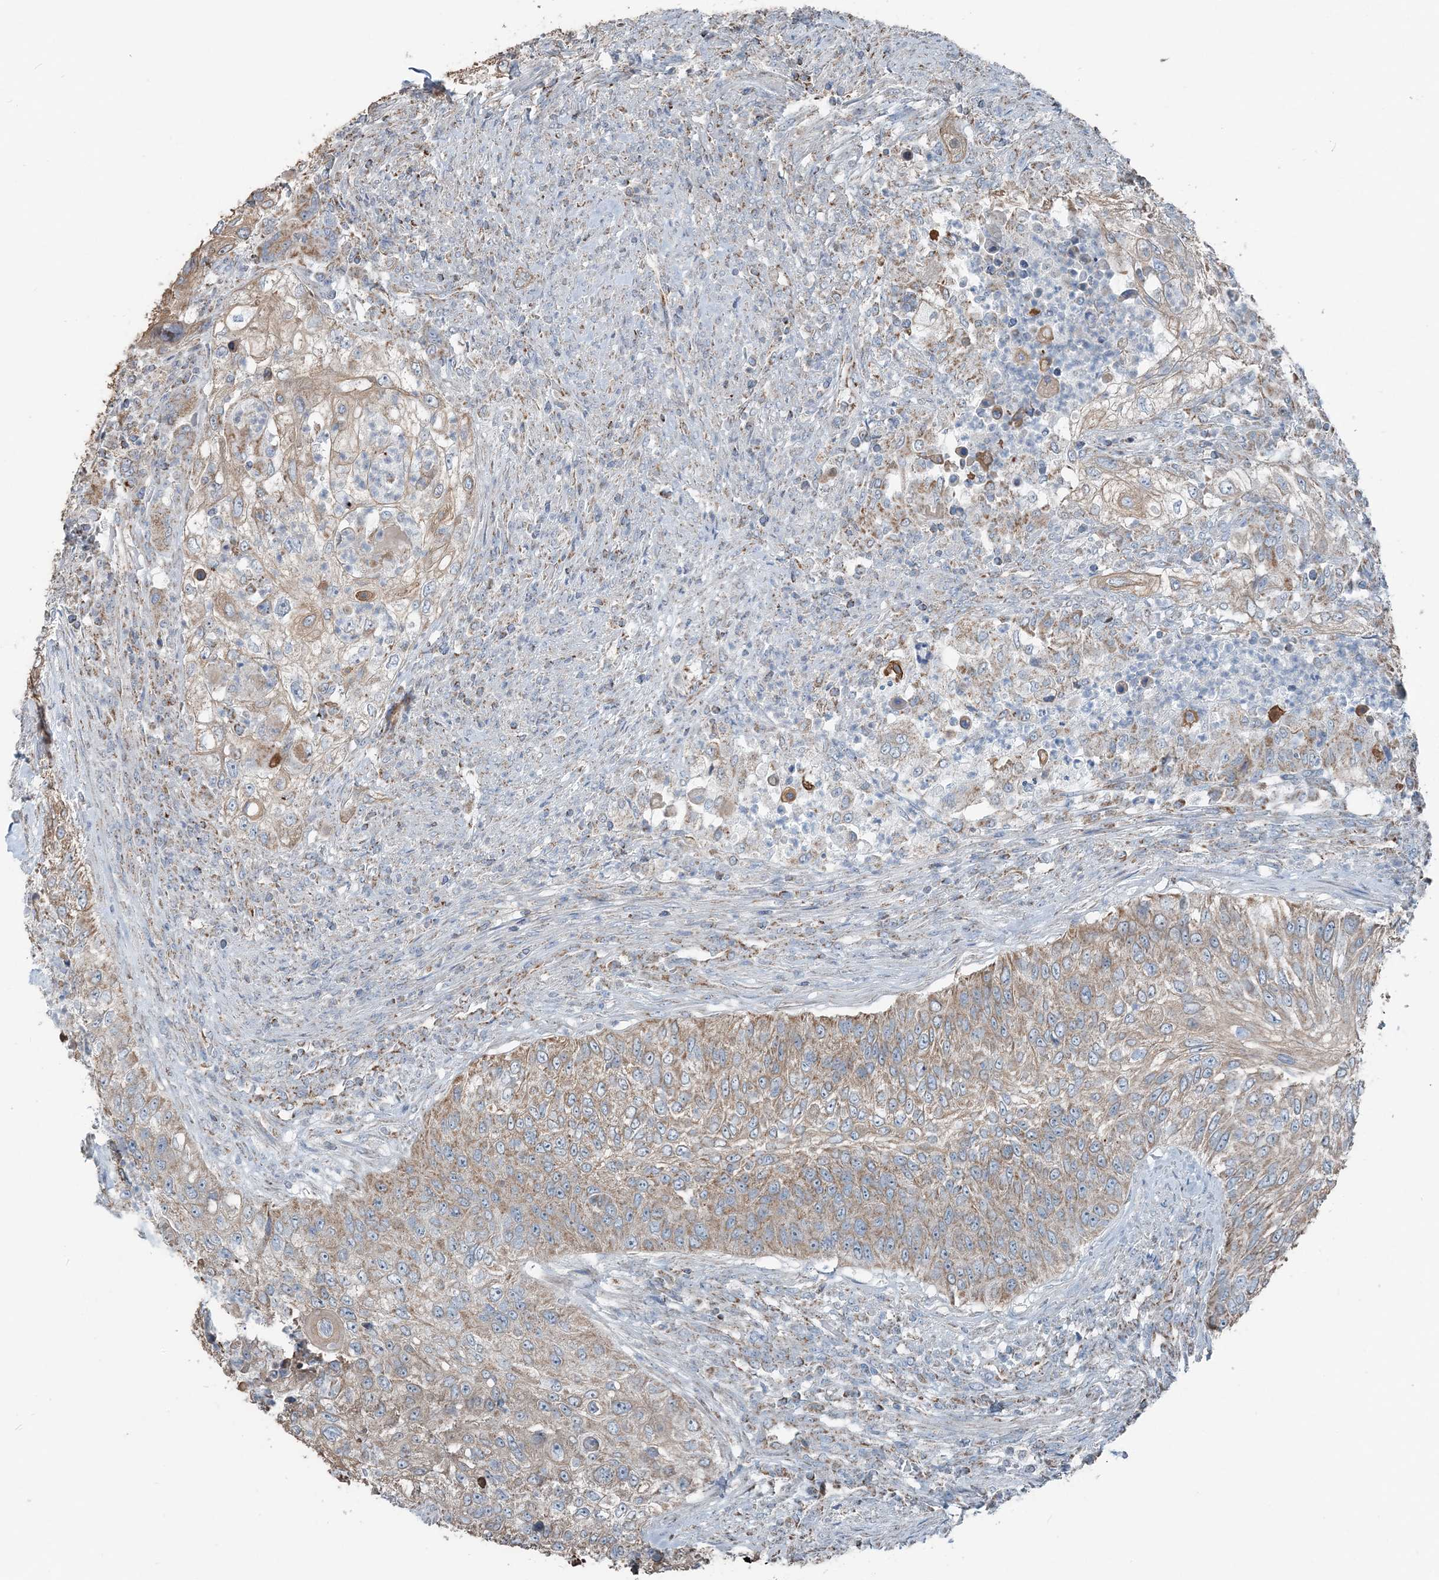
{"staining": {"intensity": "moderate", "quantity": ">75%", "location": "cytoplasmic/membranous"}, "tissue": "urothelial cancer", "cell_type": "Tumor cells", "image_type": "cancer", "snomed": [{"axis": "morphology", "description": "Urothelial carcinoma, High grade"}, {"axis": "topography", "description": "Urinary bladder"}], "caption": "Immunohistochemistry (IHC) micrograph of urothelial carcinoma (high-grade) stained for a protein (brown), which displays medium levels of moderate cytoplasmic/membranous positivity in approximately >75% of tumor cells.", "gene": "SUCLG1", "patient": {"sex": "female", "age": 60}}